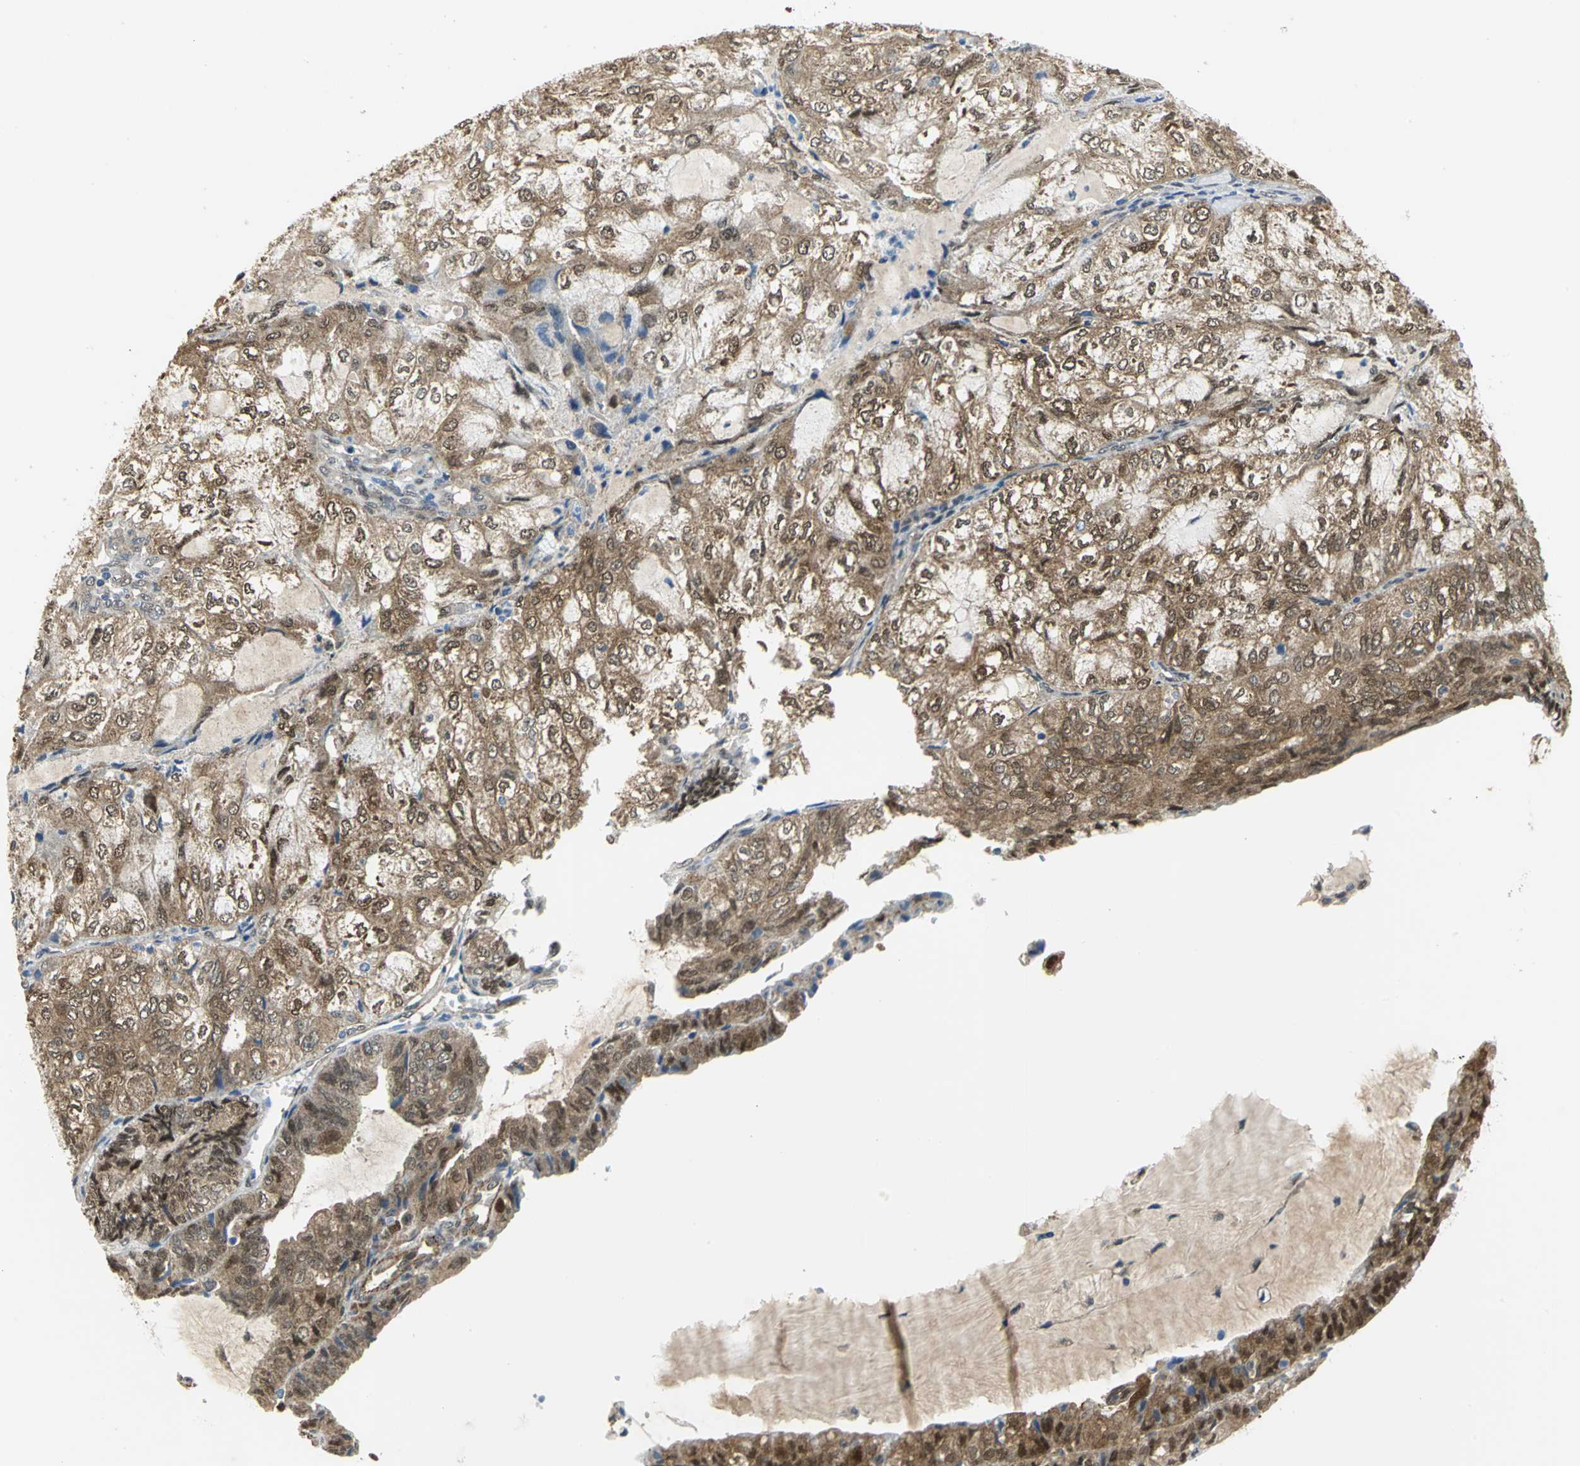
{"staining": {"intensity": "moderate", "quantity": ">75%", "location": "cytoplasmic/membranous"}, "tissue": "endometrial cancer", "cell_type": "Tumor cells", "image_type": "cancer", "snomed": [{"axis": "morphology", "description": "Adenocarcinoma, NOS"}, {"axis": "topography", "description": "Endometrium"}], "caption": "Immunohistochemistry histopathology image of neoplastic tissue: endometrial cancer stained using immunohistochemistry exhibits medium levels of moderate protein expression localized specifically in the cytoplasmic/membranous of tumor cells, appearing as a cytoplasmic/membranous brown color.", "gene": "PGM3", "patient": {"sex": "female", "age": 81}}